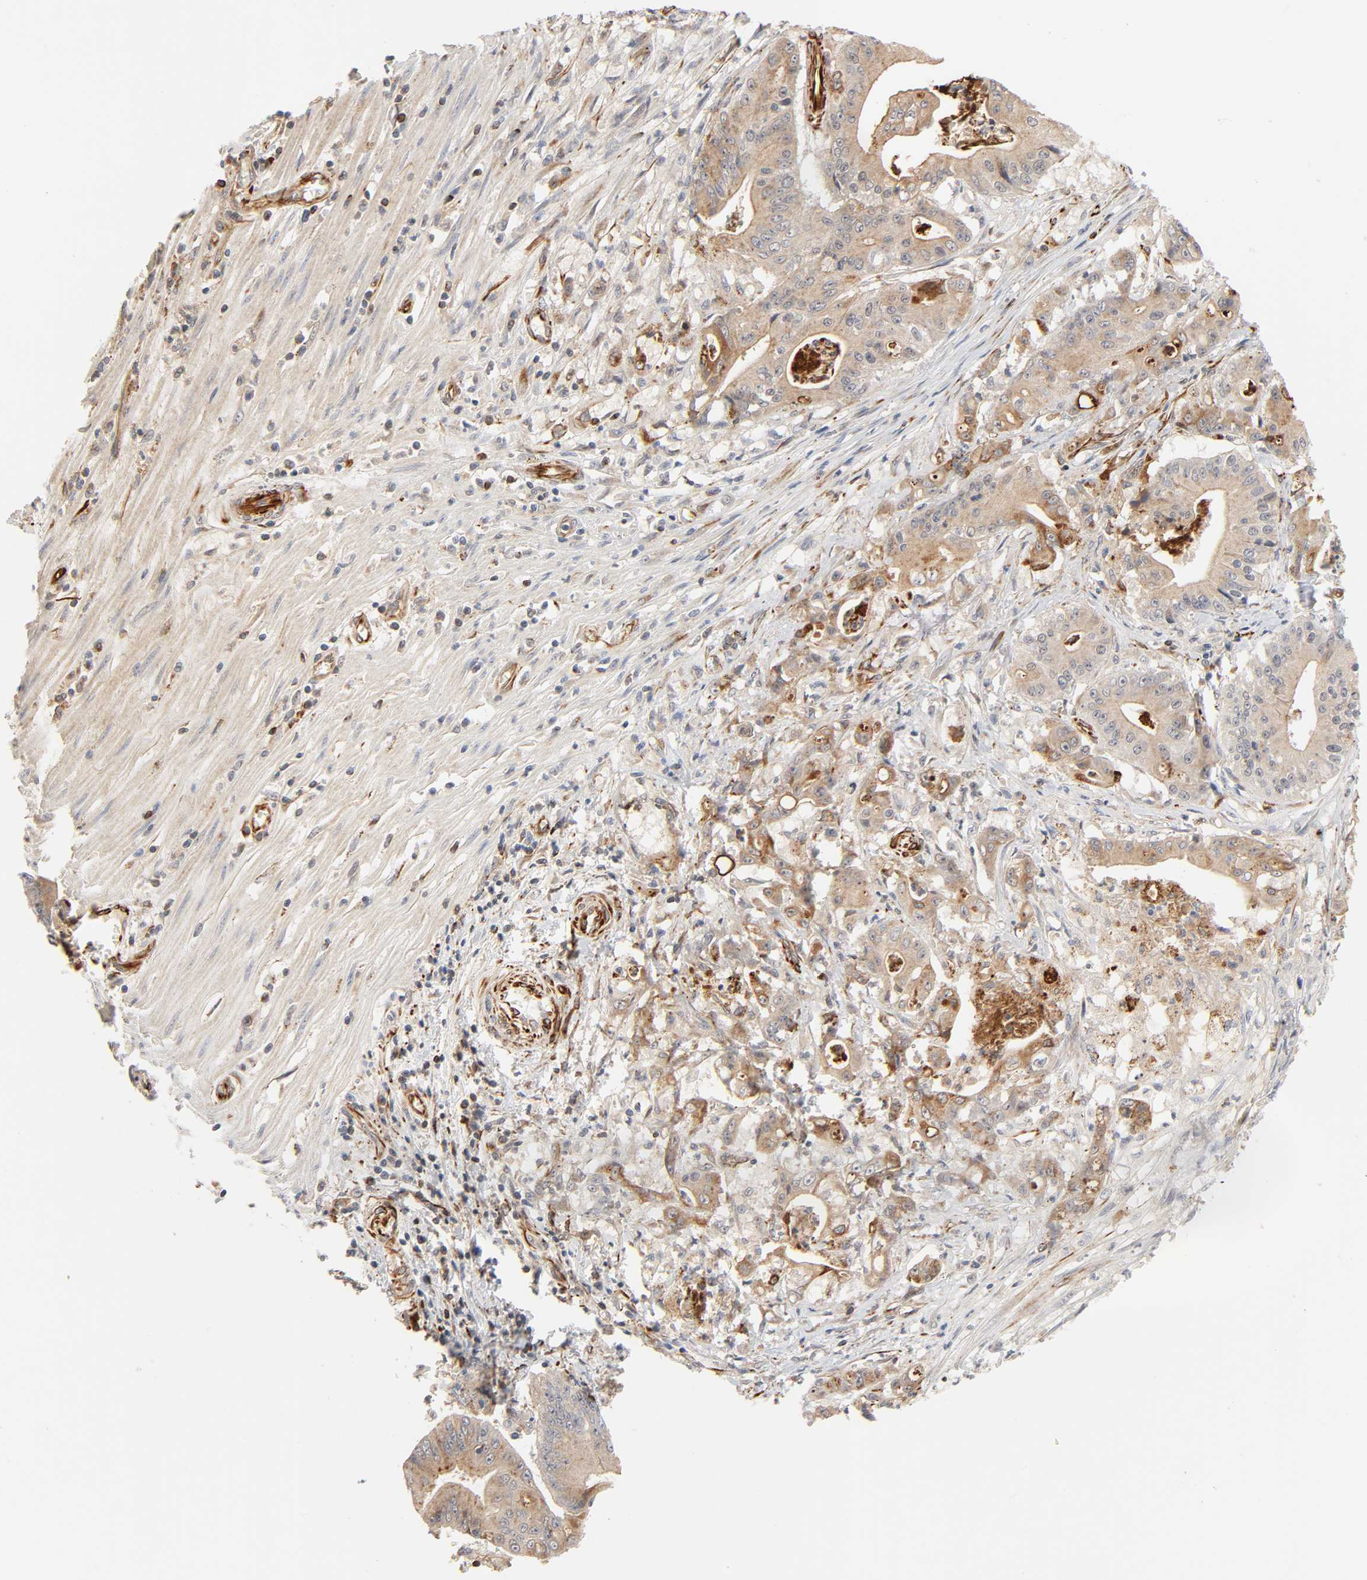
{"staining": {"intensity": "moderate", "quantity": ">75%", "location": "cytoplasmic/membranous"}, "tissue": "pancreatic cancer", "cell_type": "Tumor cells", "image_type": "cancer", "snomed": [{"axis": "morphology", "description": "Normal tissue, NOS"}, {"axis": "topography", "description": "Lymph node"}], "caption": "The image exhibits immunohistochemical staining of pancreatic cancer. There is moderate cytoplasmic/membranous positivity is appreciated in approximately >75% of tumor cells.", "gene": "REEP6", "patient": {"sex": "male", "age": 62}}